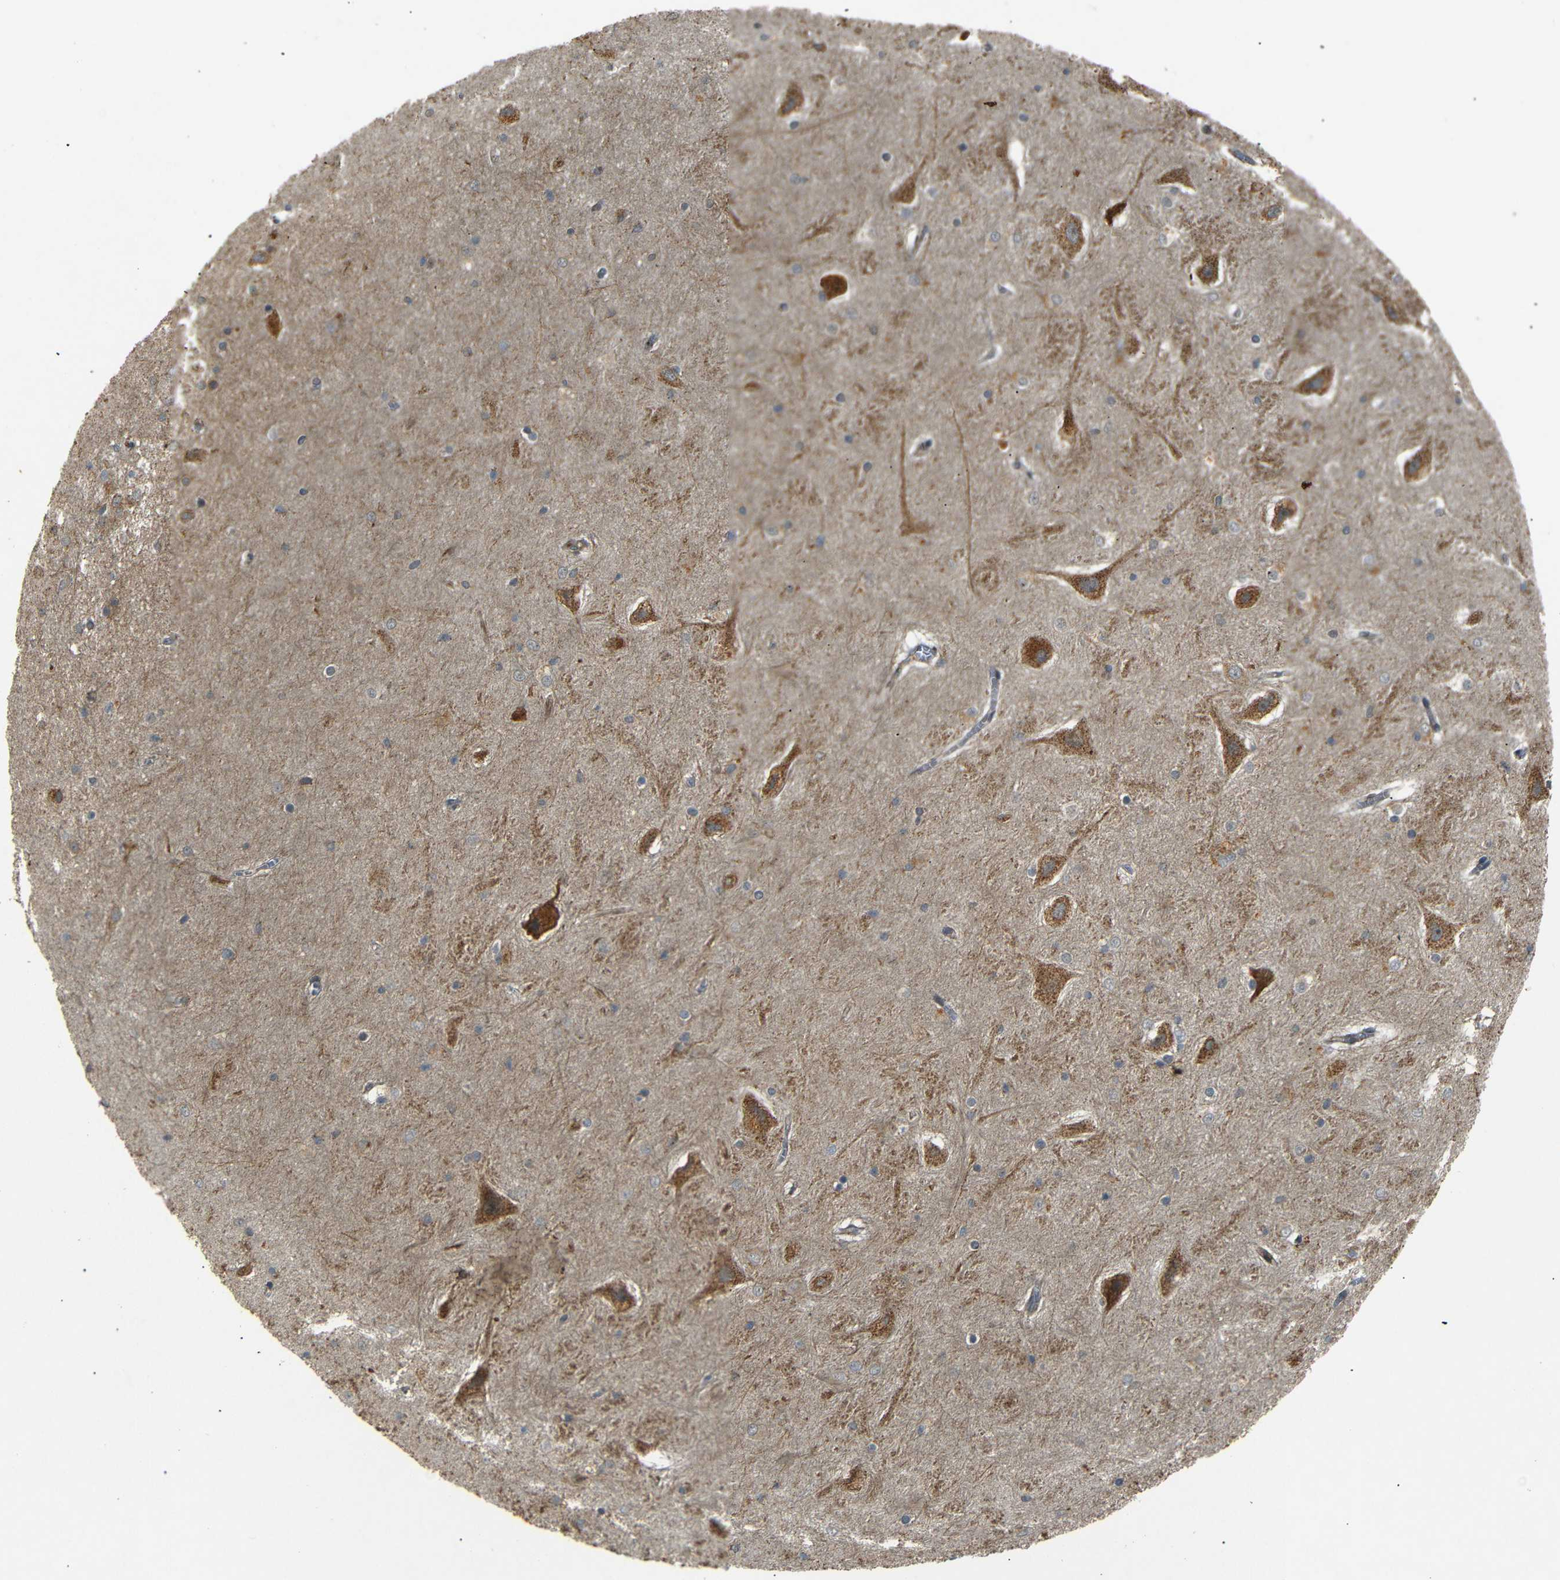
{"staining": {"intensity": "moderate", "quantity": "25%-75%", "location": "cytoplasmic/membranous"}, "tissue": "hippocampus", "cell_type": "Glial cells", "image_type": "normal", "snomed": [{"axis": "morphology", "description": "Normal tissue, NOS"}, {"axis": "topography", "description": "Hippocampus"}], "caption": "Immunohistochemical staining of benign hippocampus demonstrates medium levels of moderate cytoplasmic/membranous positivity in about 25%-75% of glial cells. (brown staining indicates protein expression, while blue staining denotes nuclei).", "gene": "TANK", "patient": {"sex": "male", "age": 45}}